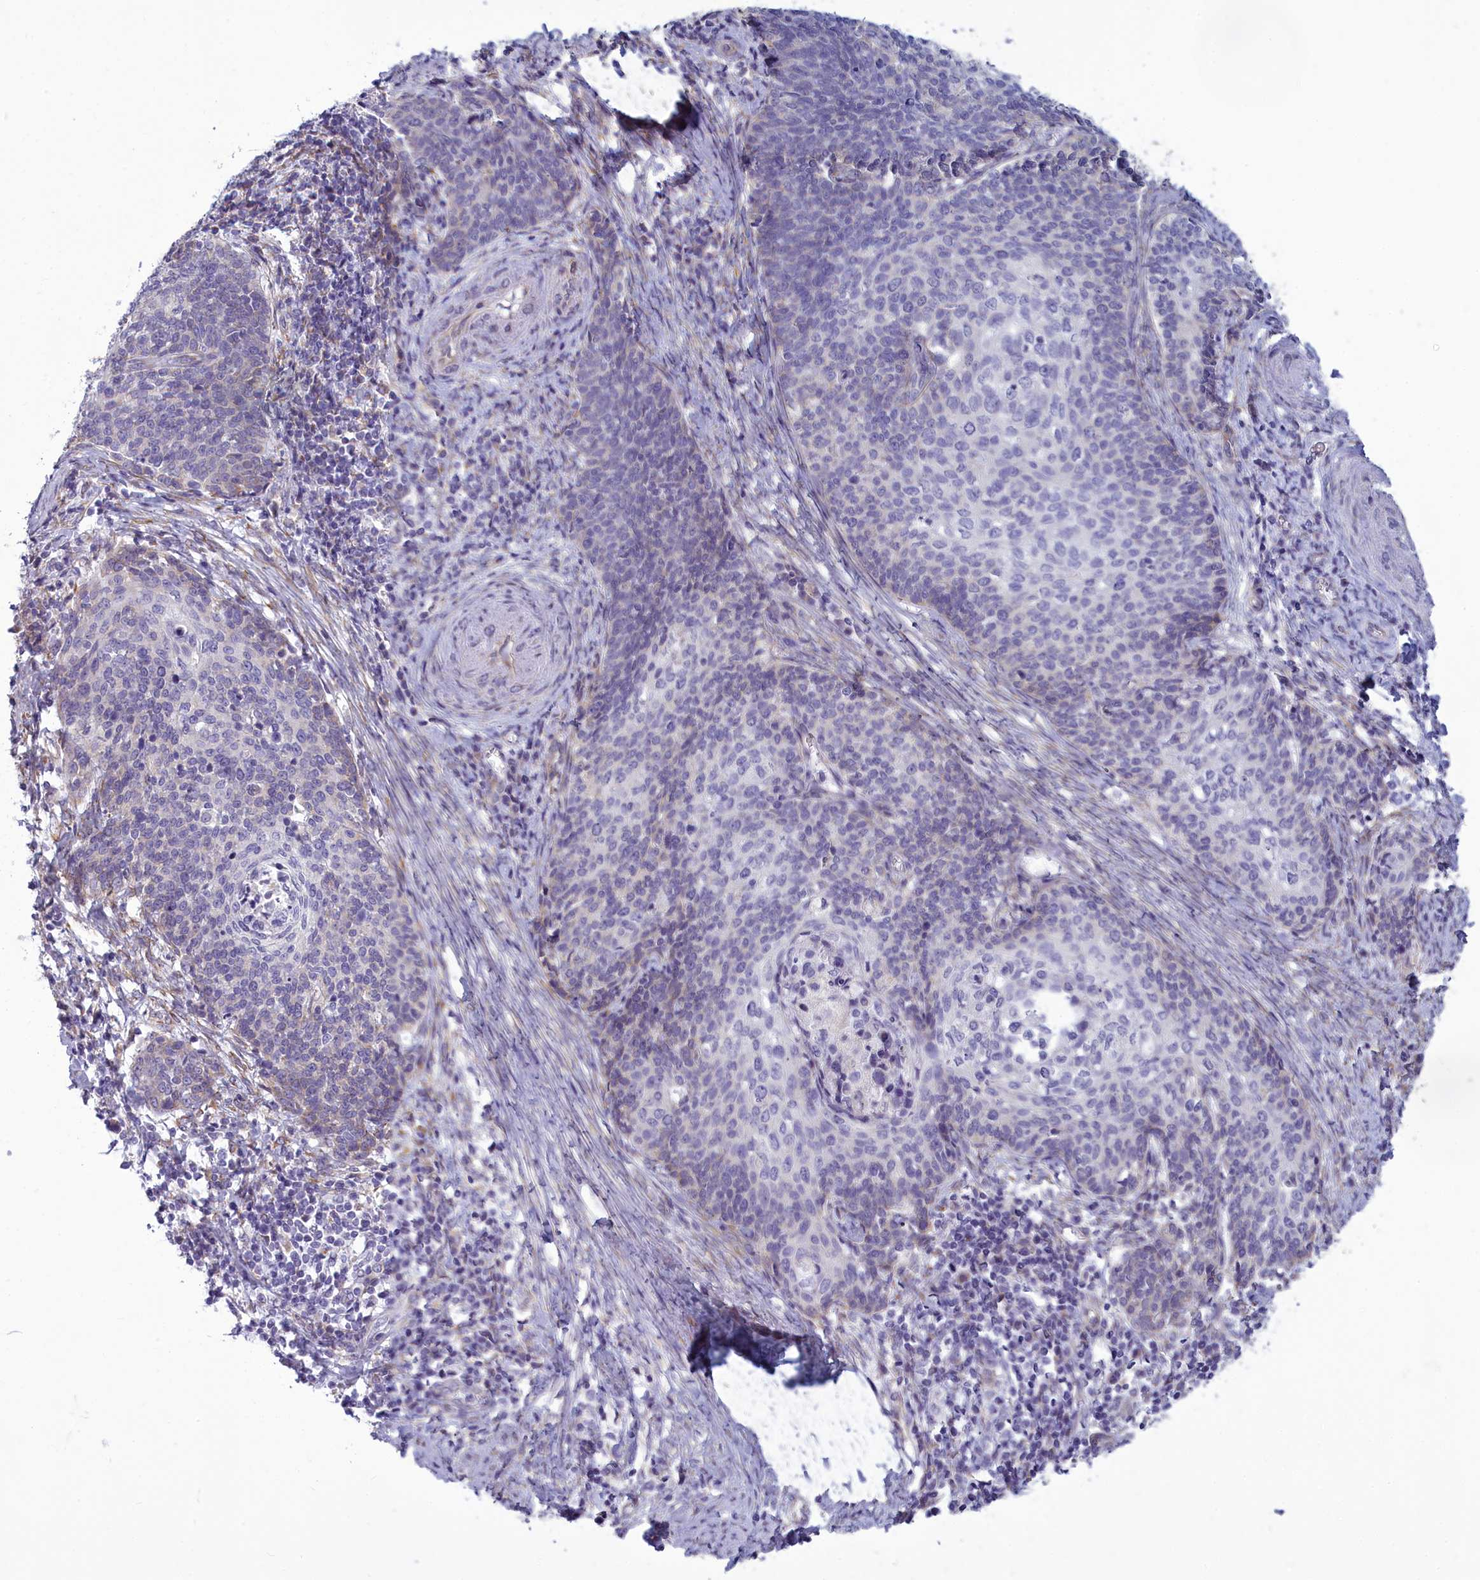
{"staining": {"intensity": "negative", "quantity": "none", "location": "none"}, "tissue": "cervical cancer", "cell_type": "Tumor cells", "image_type": "cancer", "snomed": [{"axis": "morphology", "description": "Squamous cell carcinoma, NOS"}, {"axis": "topography", "description": "Cervix"}], "caption": "A photomicrograph of human cervical cancer is negative for staining in tumor cells.", "gene": "CENATAC", "patient": {"sex": "female", "age": 39}}